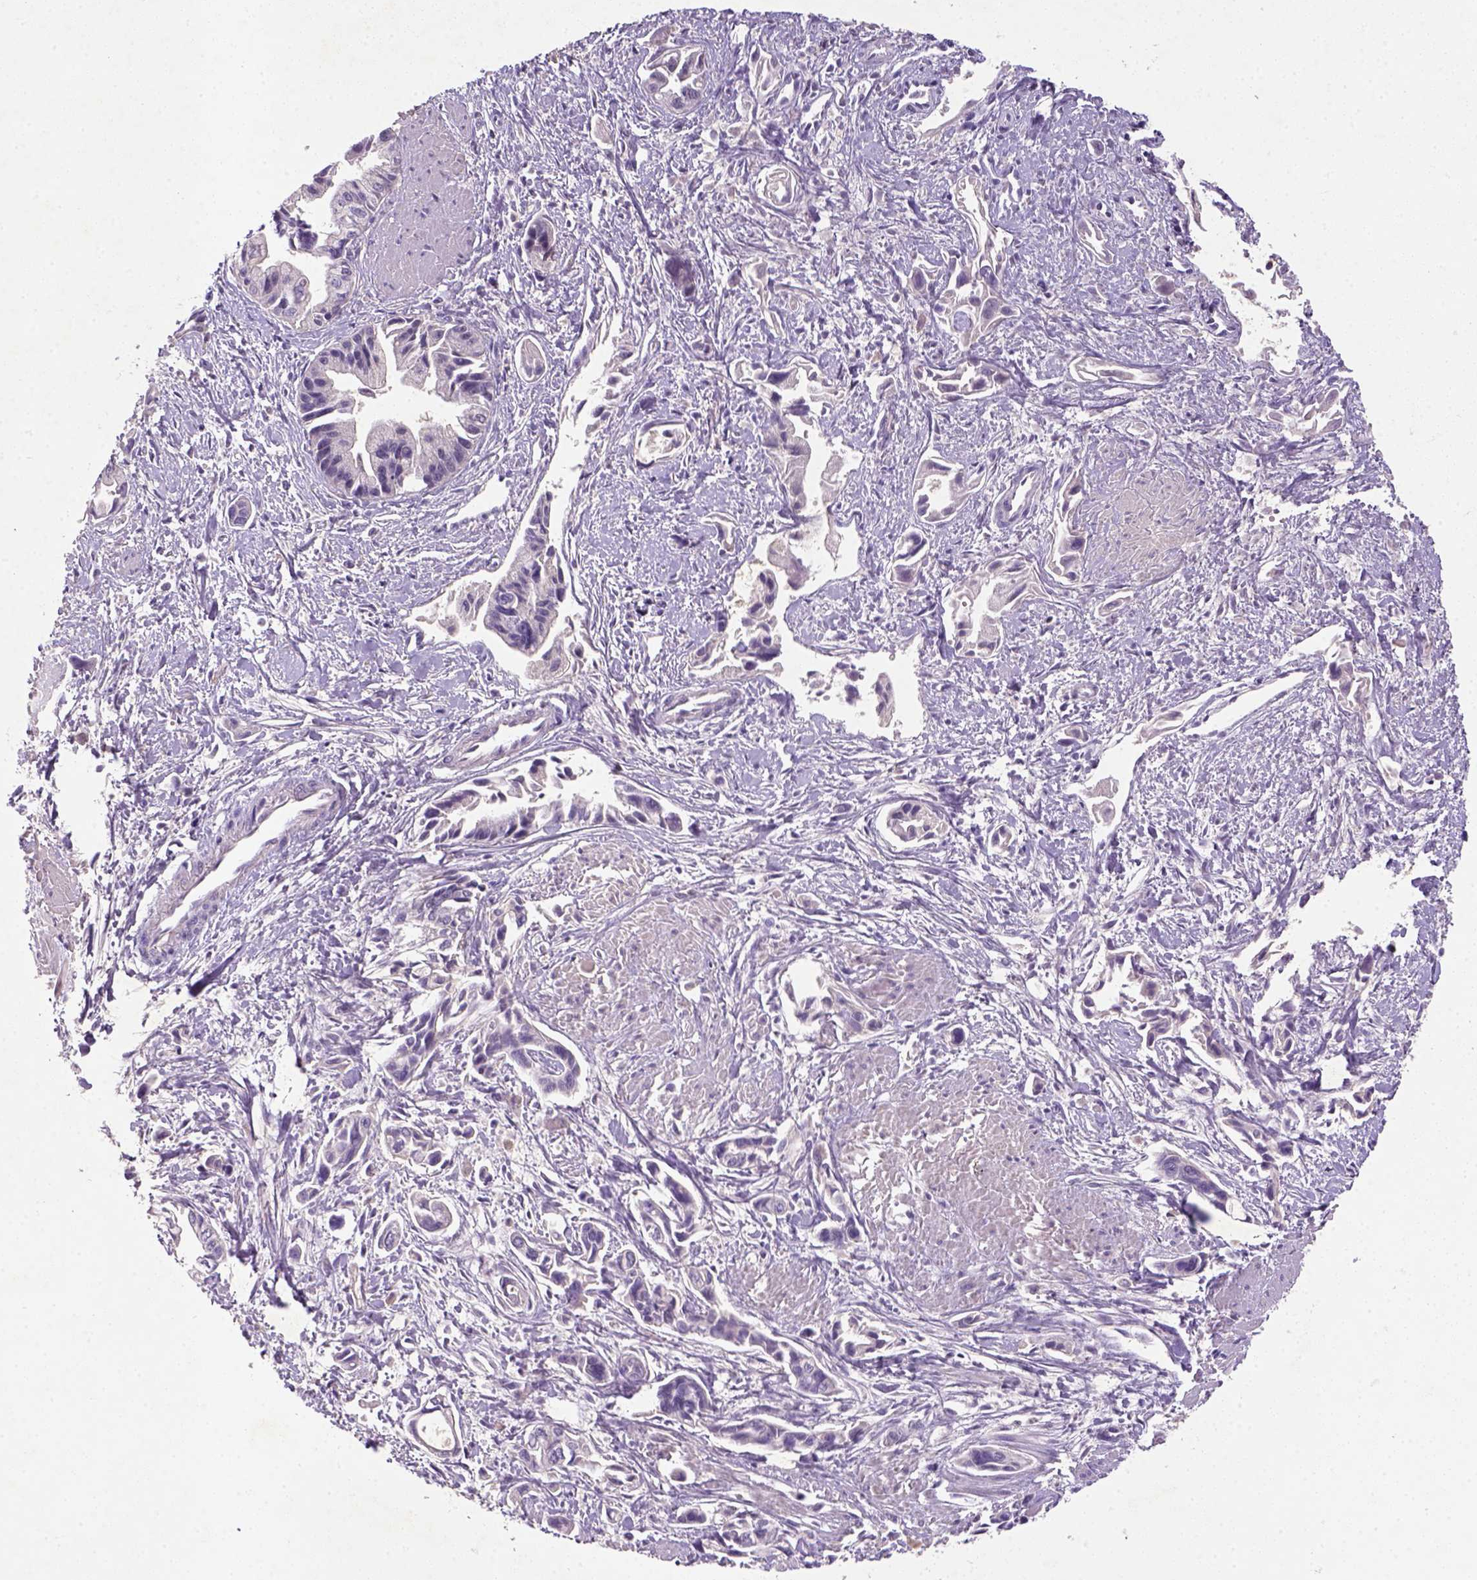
{"staining": {"intensity": "negative", "quantity": "none", "location": "none"}, "tissue": "pancreatic cancer", "cell_type": "Tumor cells", "image_type": "cancer", "snomed": [{"axis": "morphology", "description": "Adenocarcinoma, NOS"}, {"axis": "topography", "description": "Pancreas"}], "caption": "Pancreatic adenocarcinoma stained for a protein using immunohistochemistry (IHC) demonstrates no staining tumor cells.", "gene": "NLGN2", "patient": {"sex": "female", "age": 61}}